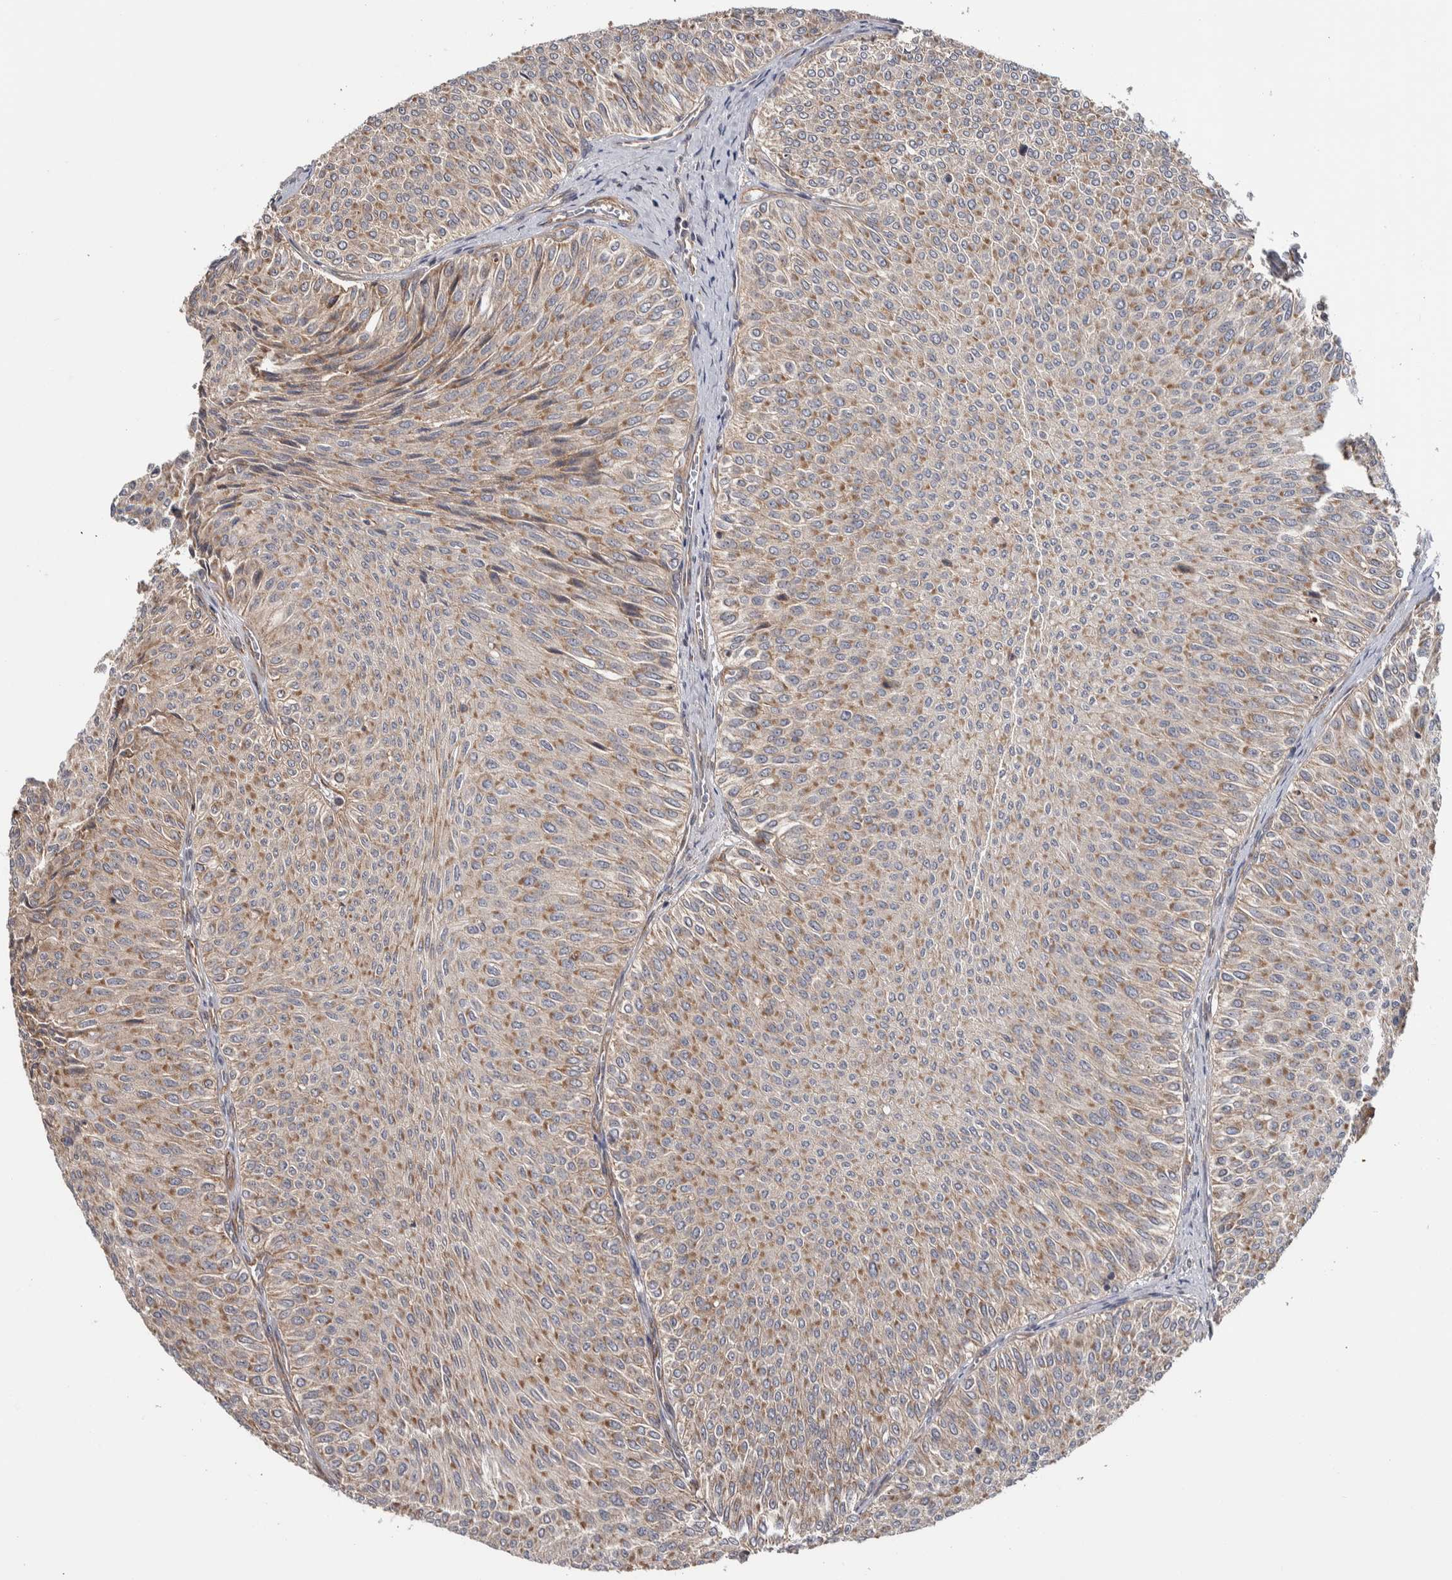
{"staining": {"intensity": "moderate", "quantity": ">75%", "location": "cytoplasmic/membranous"}, "tissue": "urothelial cancer", "cell_type": "Tumor cells", "image_type": "cancer", "snomed": [{"axis": "morphology", "description": "Urothelial carcinoma, Low grade"}, {"axis": "topography", "description": "Urinary bladder"}], "caption": "IHC of urothelial cancer demonstrates medium levels of moderate cytoplasmic/membranous expression in about >75% of tumor cells.", "gene": "CHMP4C", "patient": {"sex": "male", "age": 78}}